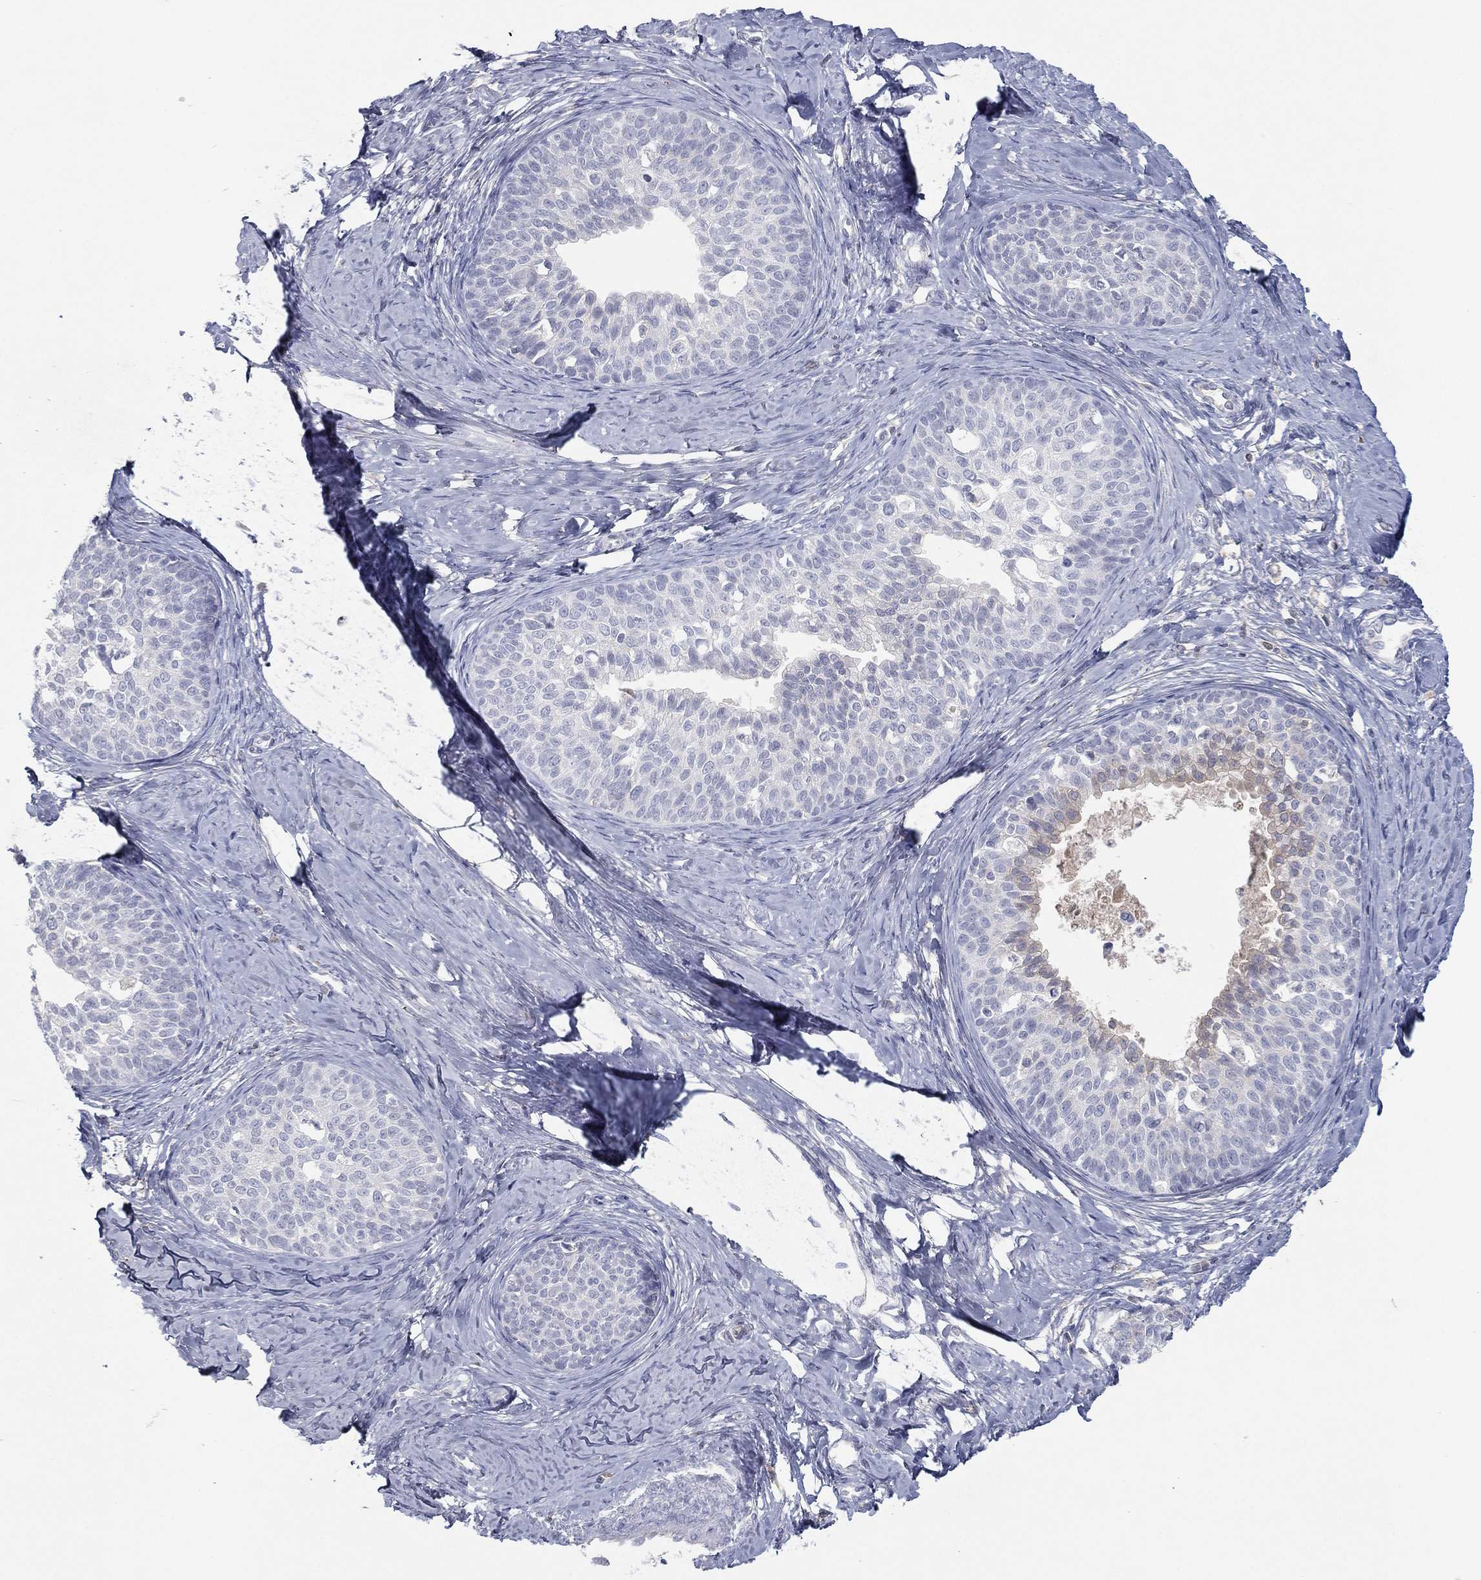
{"staining": {"intensity": "weak", "quantity": "<25%", "location": "cytoplasmic/membranous"}, "tissue": "cervical cancer", "cell_type": "Tumor cells", "image_type": "cancer", "snomed": [{"axis": "morphology", "description": "Squamous cell carcinoma, NOS"}, {"axis": "topography", "description": "Cervix"}], "caption": "Image shows no significant protein expression in tumor cells of cervical cancer (squamous cell carcinoma). Nuclei are stained in blue.", "gene": "CPT1B", "patient": {"sex": "female", "age": 51}}